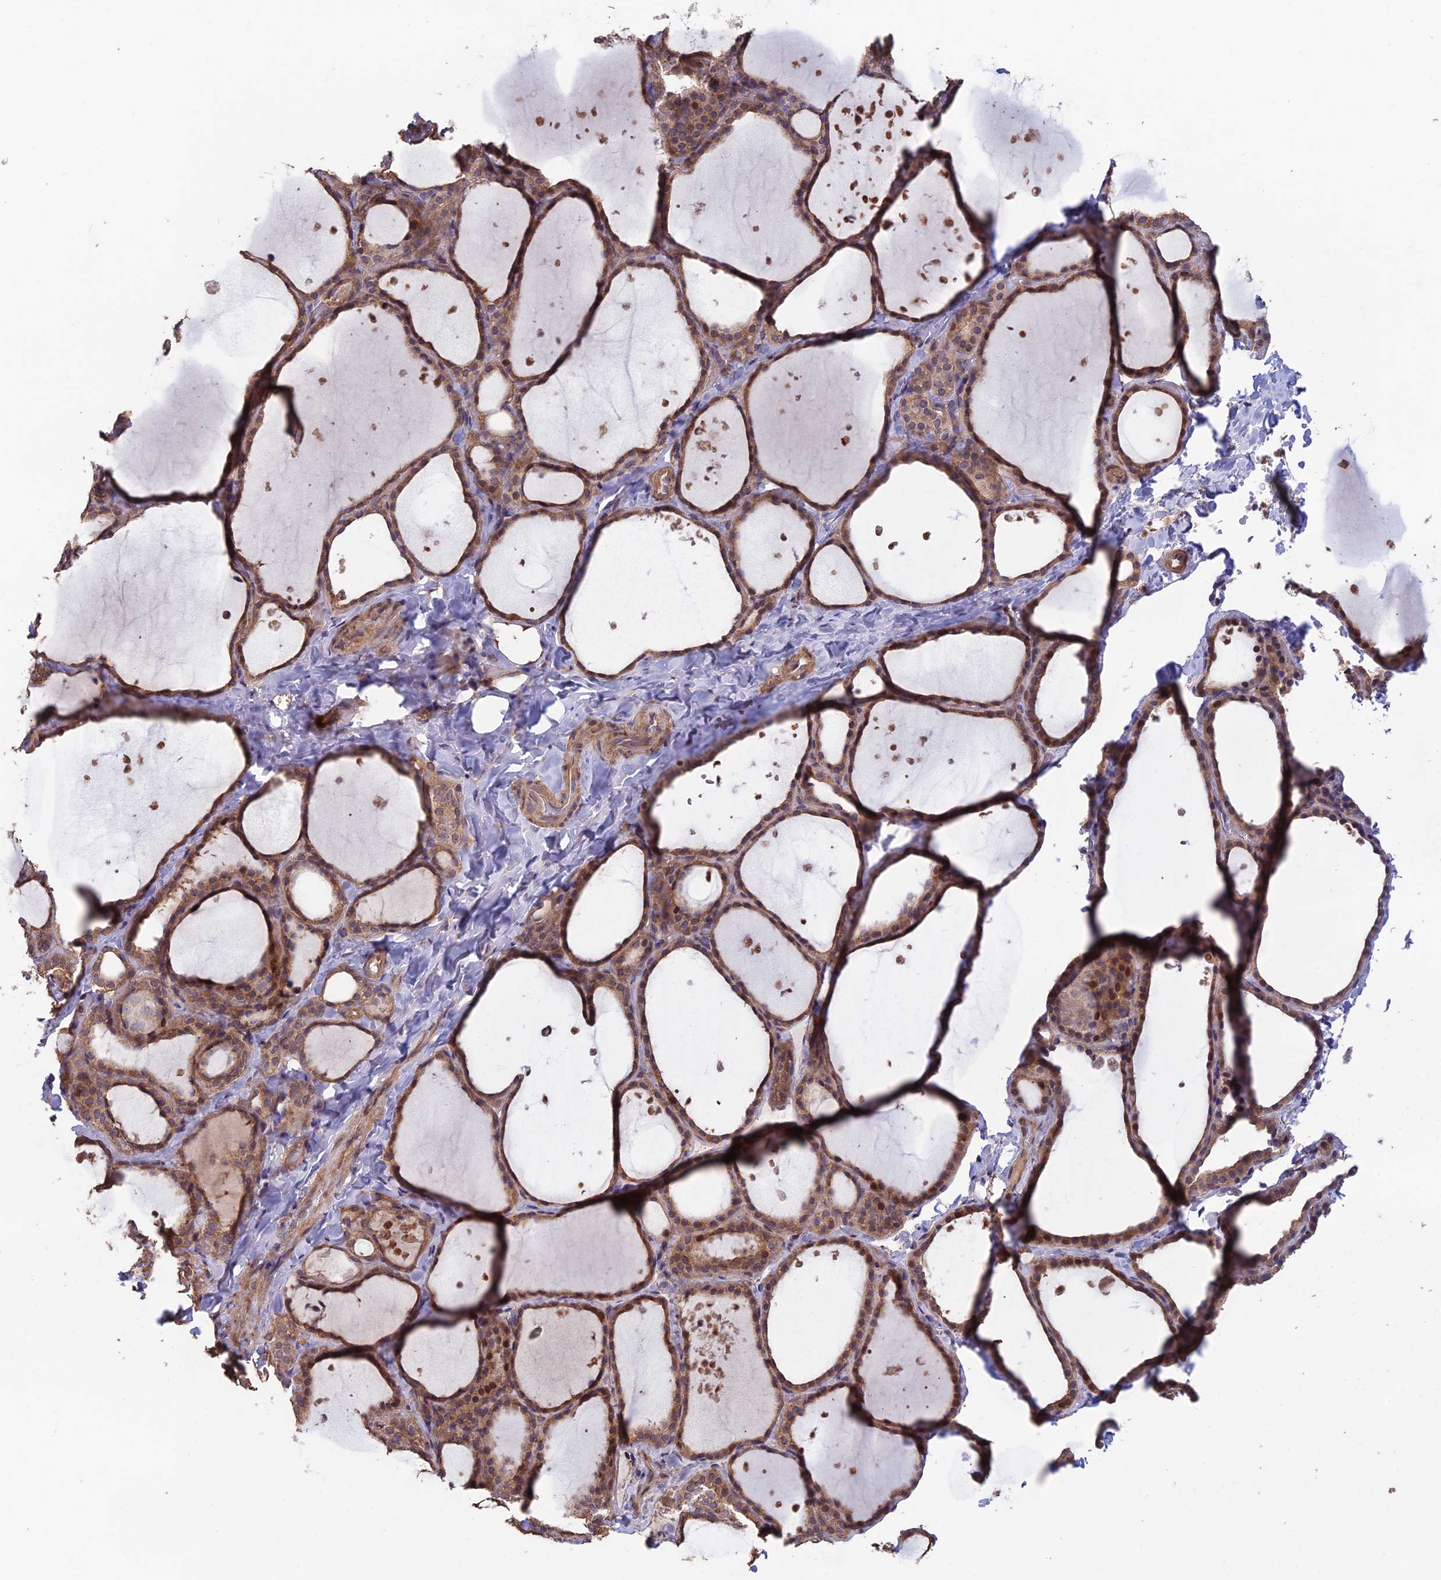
{"staining": {"intensity": "moderate", "quantity": ">75%", "location": "cytoplasmic/membranous"}, "tissue": "thyroid gland", "cell_type": "Glandular cells", "image_type": "normal", "snomed": [{"axis": "morphology", "description": "Normal tissue, NOS"}, {"axis": "topography", "description": "Thyroid gland"}], "caption": "This is a photomicrograph of immunohistochemistry staining of normal thyroid gland, which shows moderate positivity in the cytoplasmic/membranous of glandular cells.", "gene": "SHISA5", "patient": {"sex": "female", "age": 44}}